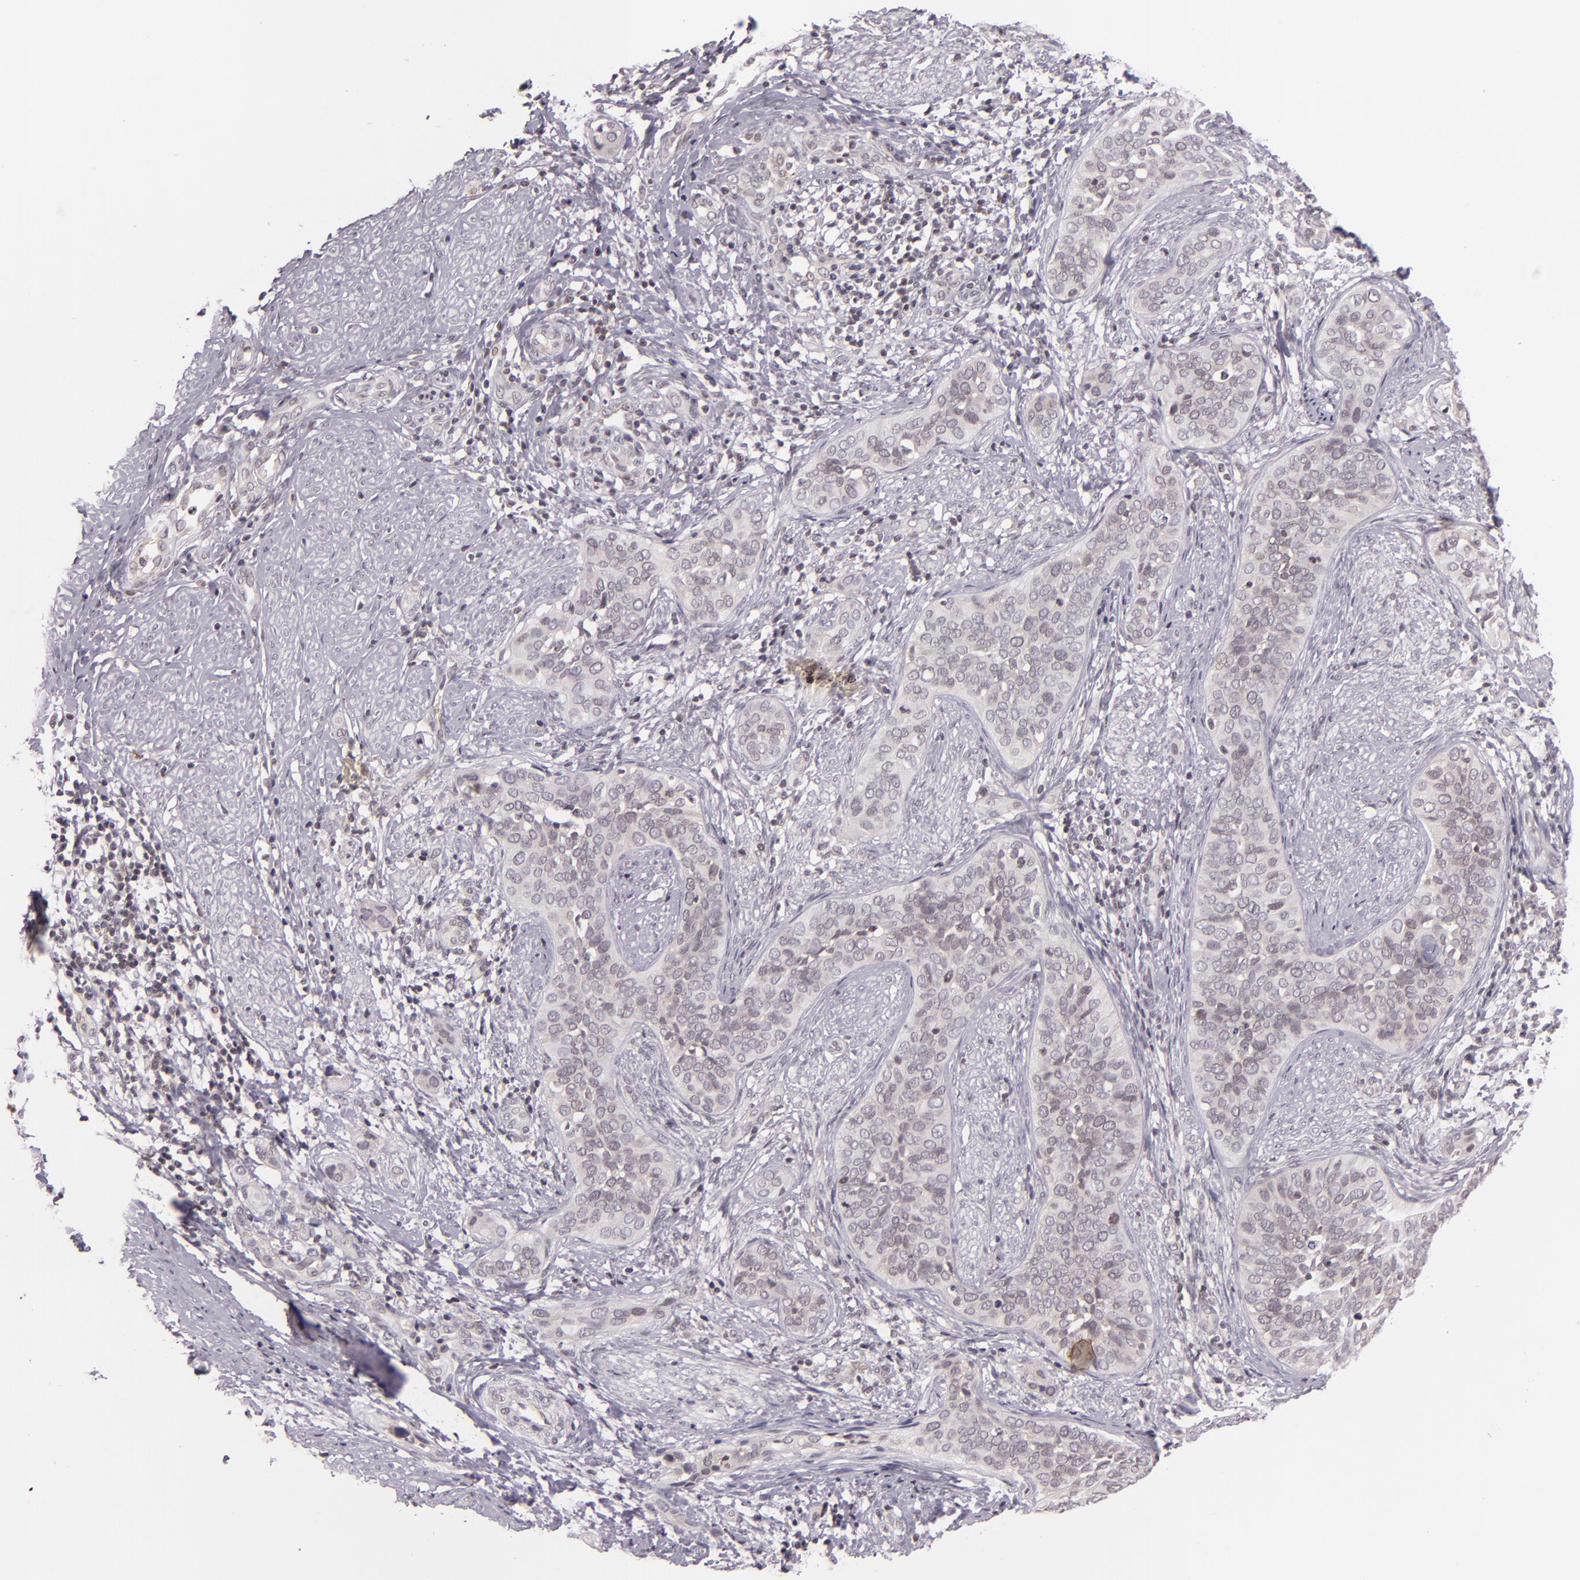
{"staining": {"intensity": "negative", "quantity": "none", "location": "none"}, "tissue": "cervical cancer", "cell_type": "Tumor cells", "image_type": "cancer", "snomed": [{"axis": "morphology", "description": "Squamous cell carcinoma, NOS"}, {"axis": "topography", "description": "Cervix"}], "caption": "Immunohistochemistry micrograph of cervical cancer stained for a protein (brown), which reveals no expression in tumor cells. (Brightfield microscopy of DAB (3,3'-diaminobenzidine) immunohistochemistry (IHC) at high magnification).", "gene": "CASP8", "patient": {"sex": "female", "age": 31}}